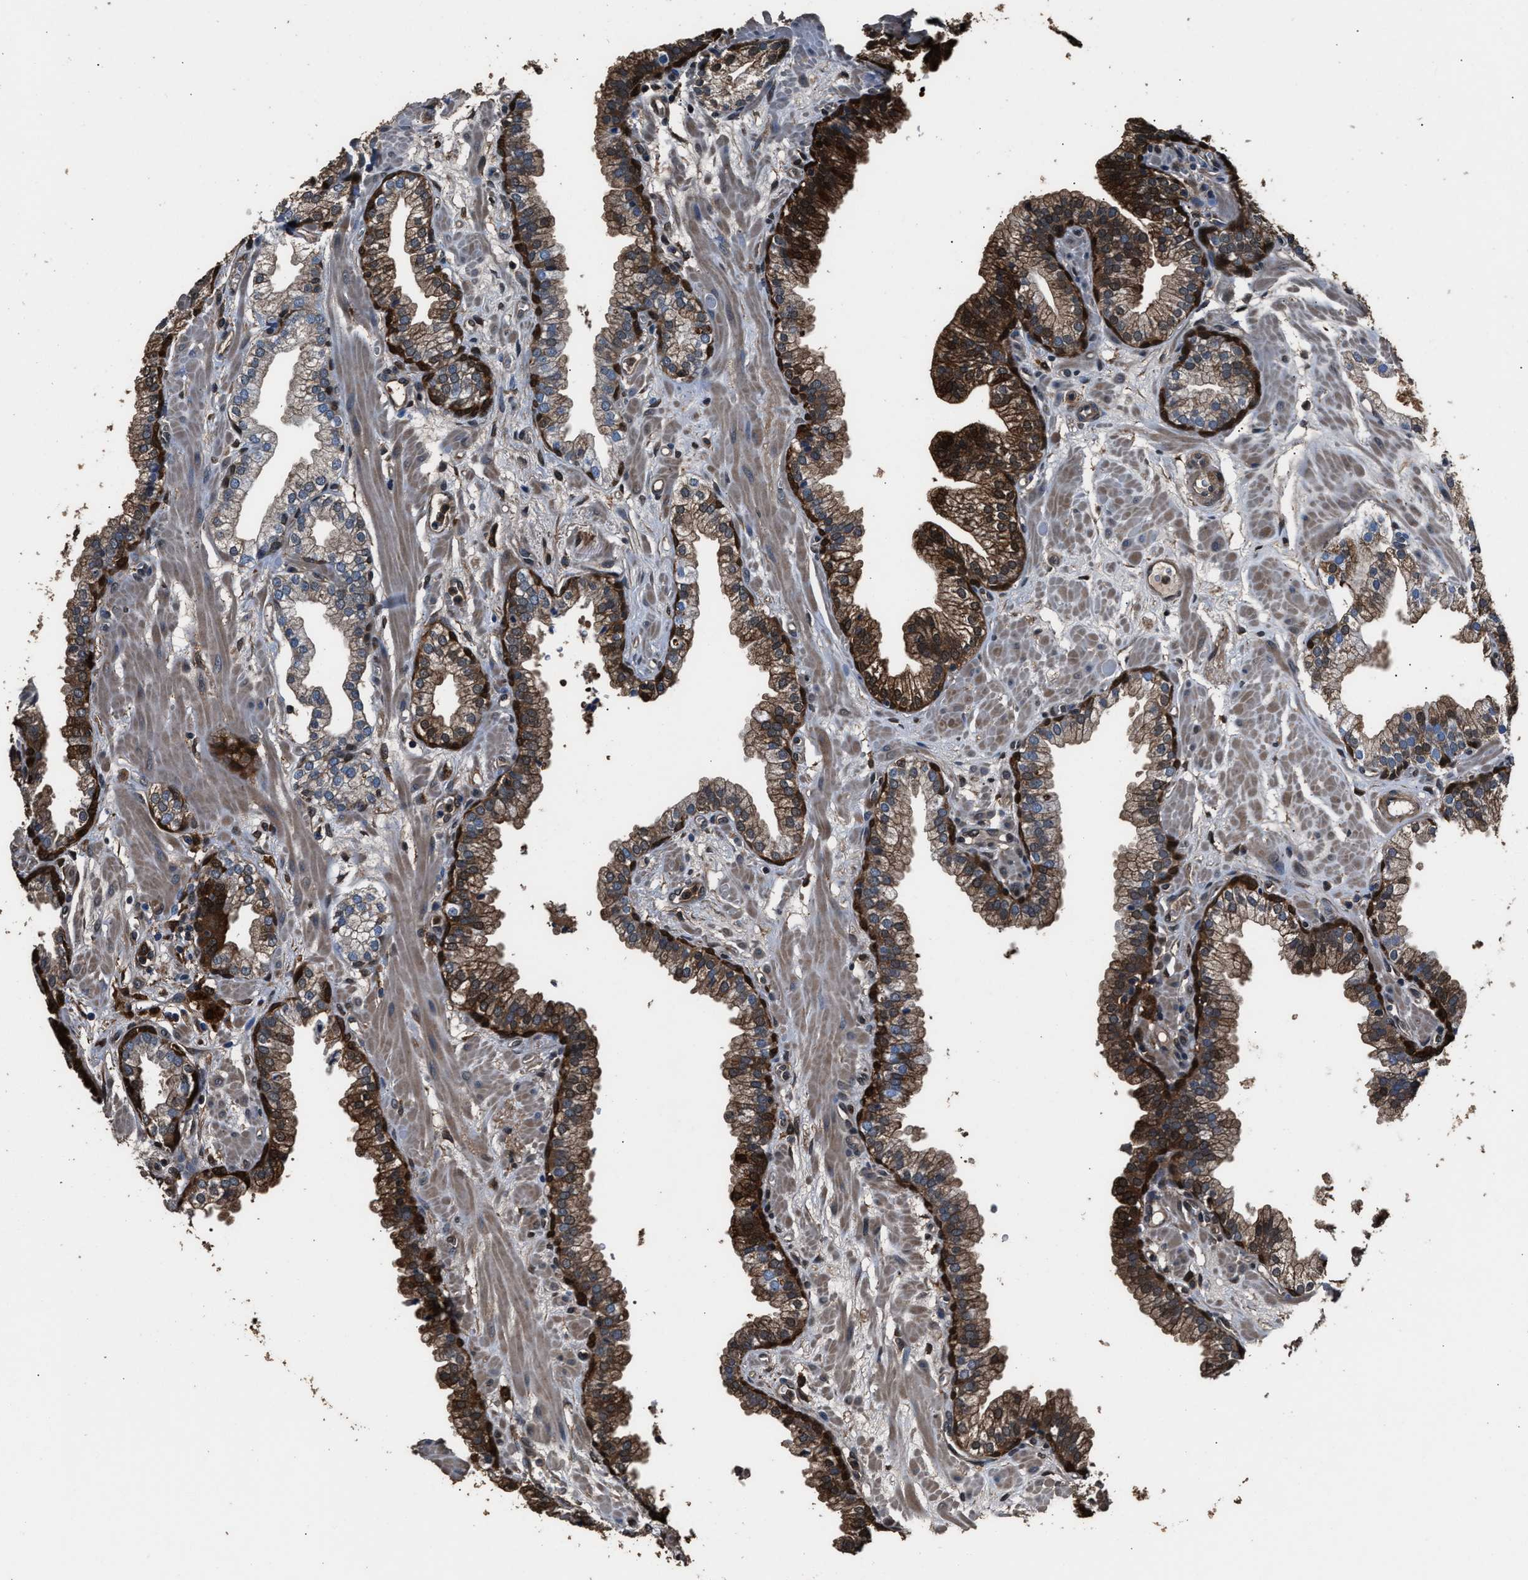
{"staining": {"intensity": "strong", "quantity": "25%-75%", "location": "cytoplasmic/membranous"}, "tissue": "prostate", "cell_type": "Glandular cells", "image_type": "normal", "snomed": [{"axis": "morphology", "description": "Normal tissue, NOS"}, {"axis": "morphology", "description": "Urothelial carcinoma, Low grade"}, {"axis": "topography", "description": "Urinary bladder"}, {"axis": "topography", "description": "Prostate"}], "caption": "Immunohistochemistry (IHC) micrograph of benign prostate: human prostate stained using immunohistochemistry exhibits high levels of strong protein expression localized specifically in the cytoplasmic/membranous of glandular cells, appearing as a cytoplasmic/membranous brown color.", "gene": "GSTP1", "patient": {"sex": "male", "age": 60}}